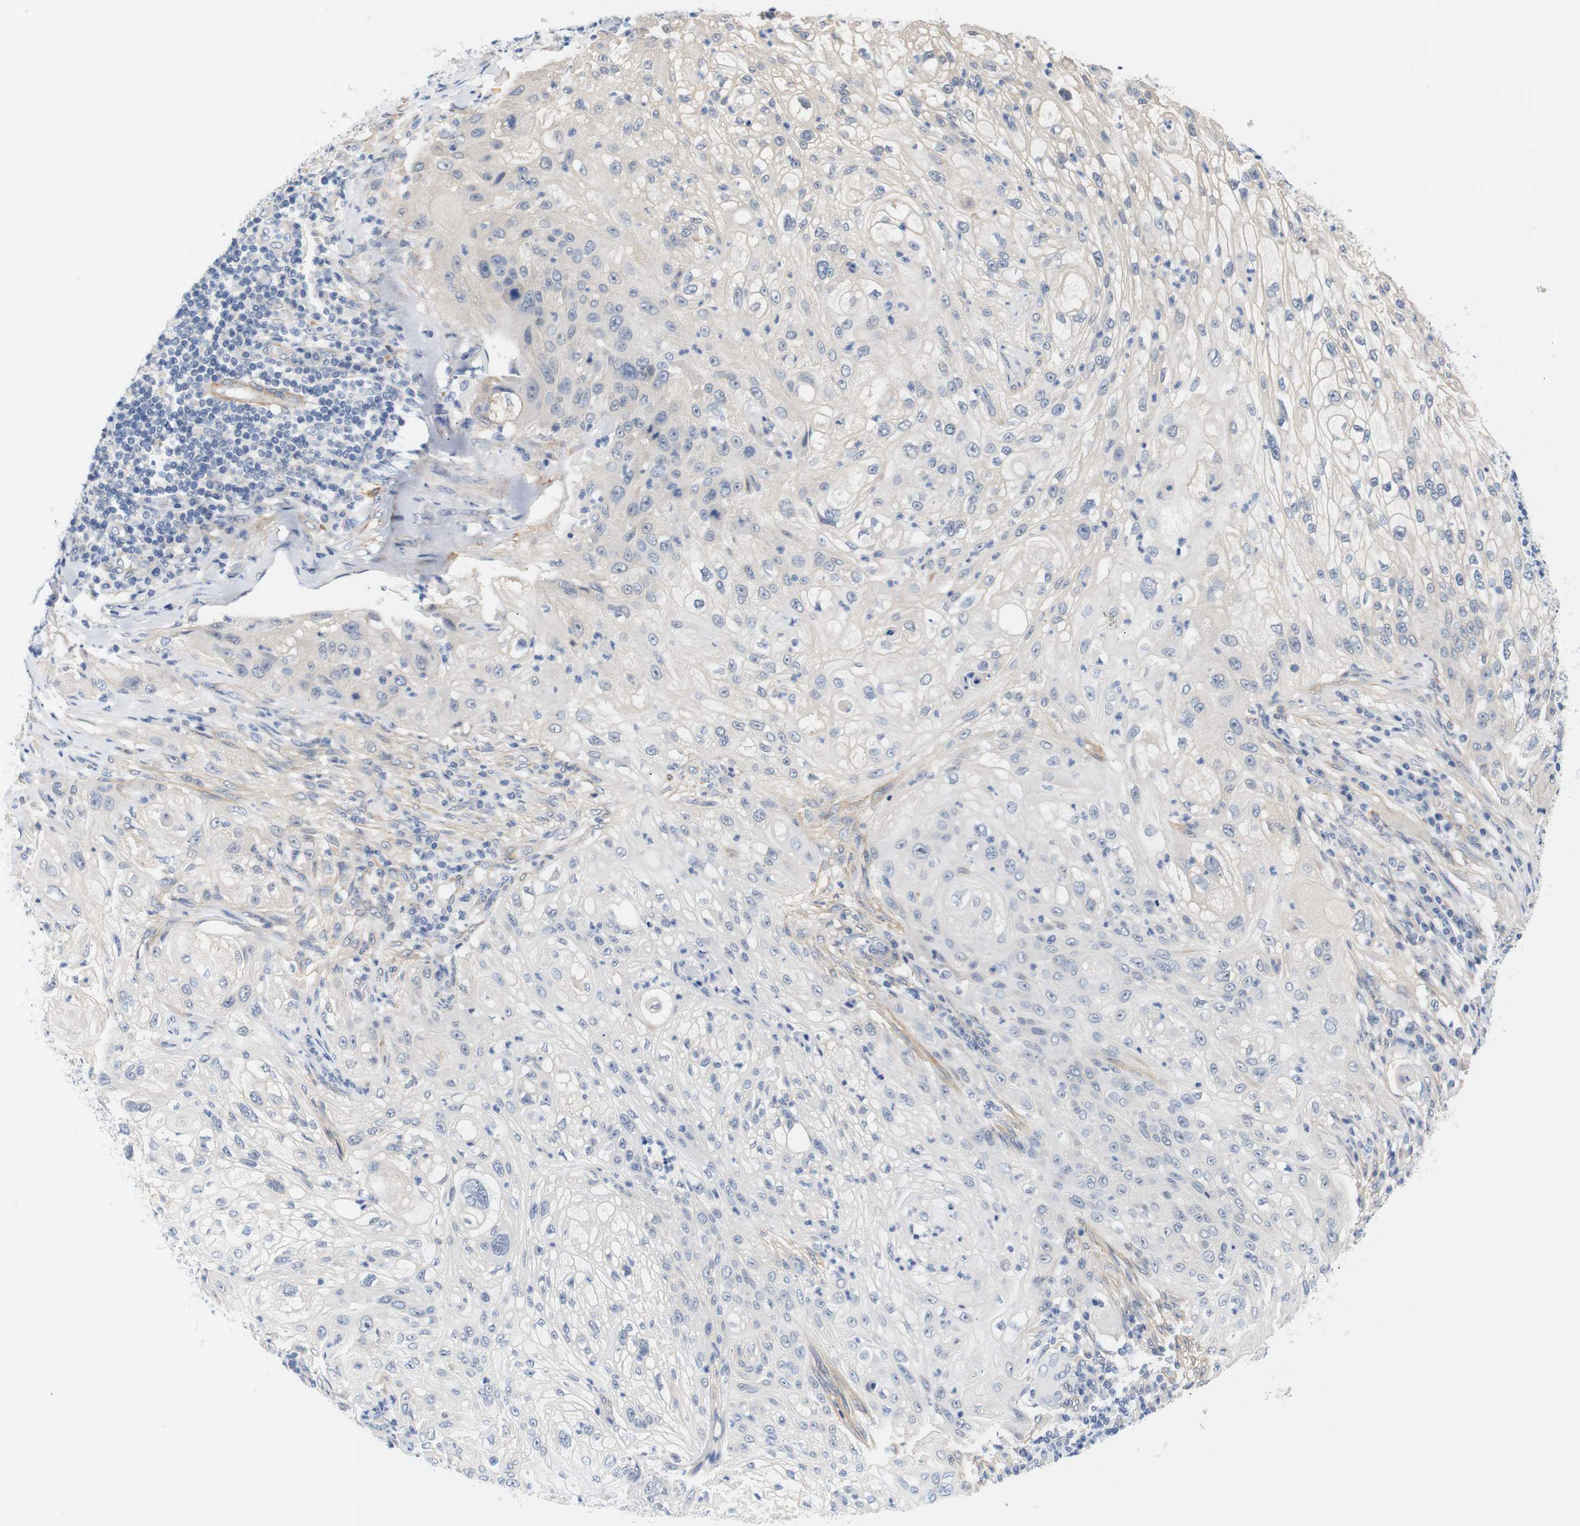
{"staining": {"intensity": "negative", "quantity": "none", "location": "none"}, "tissue": "lung cancer", "cell_type": "Tumor cells", "image_type": "cancer", "snomed": [{"axis": "morphology", "description": "Inflammation, NOS"}, {"axis": "morphology", "description": "Squamous cell carcinoma, NOS"}, {"axis": "topography", "description": "Lymph node"}, {"axis": "topography", "description": "Soft tissue"}, {"axis": "topography", "description": "Lung"}], "caption": "Image shows no significant protein expression in tumor cells of lung cancer. (Immunohistochemistry, brightfield microscopy, high magnification).", "gene": "STMN3", "patient": {"sex": "male", "age": 66}}